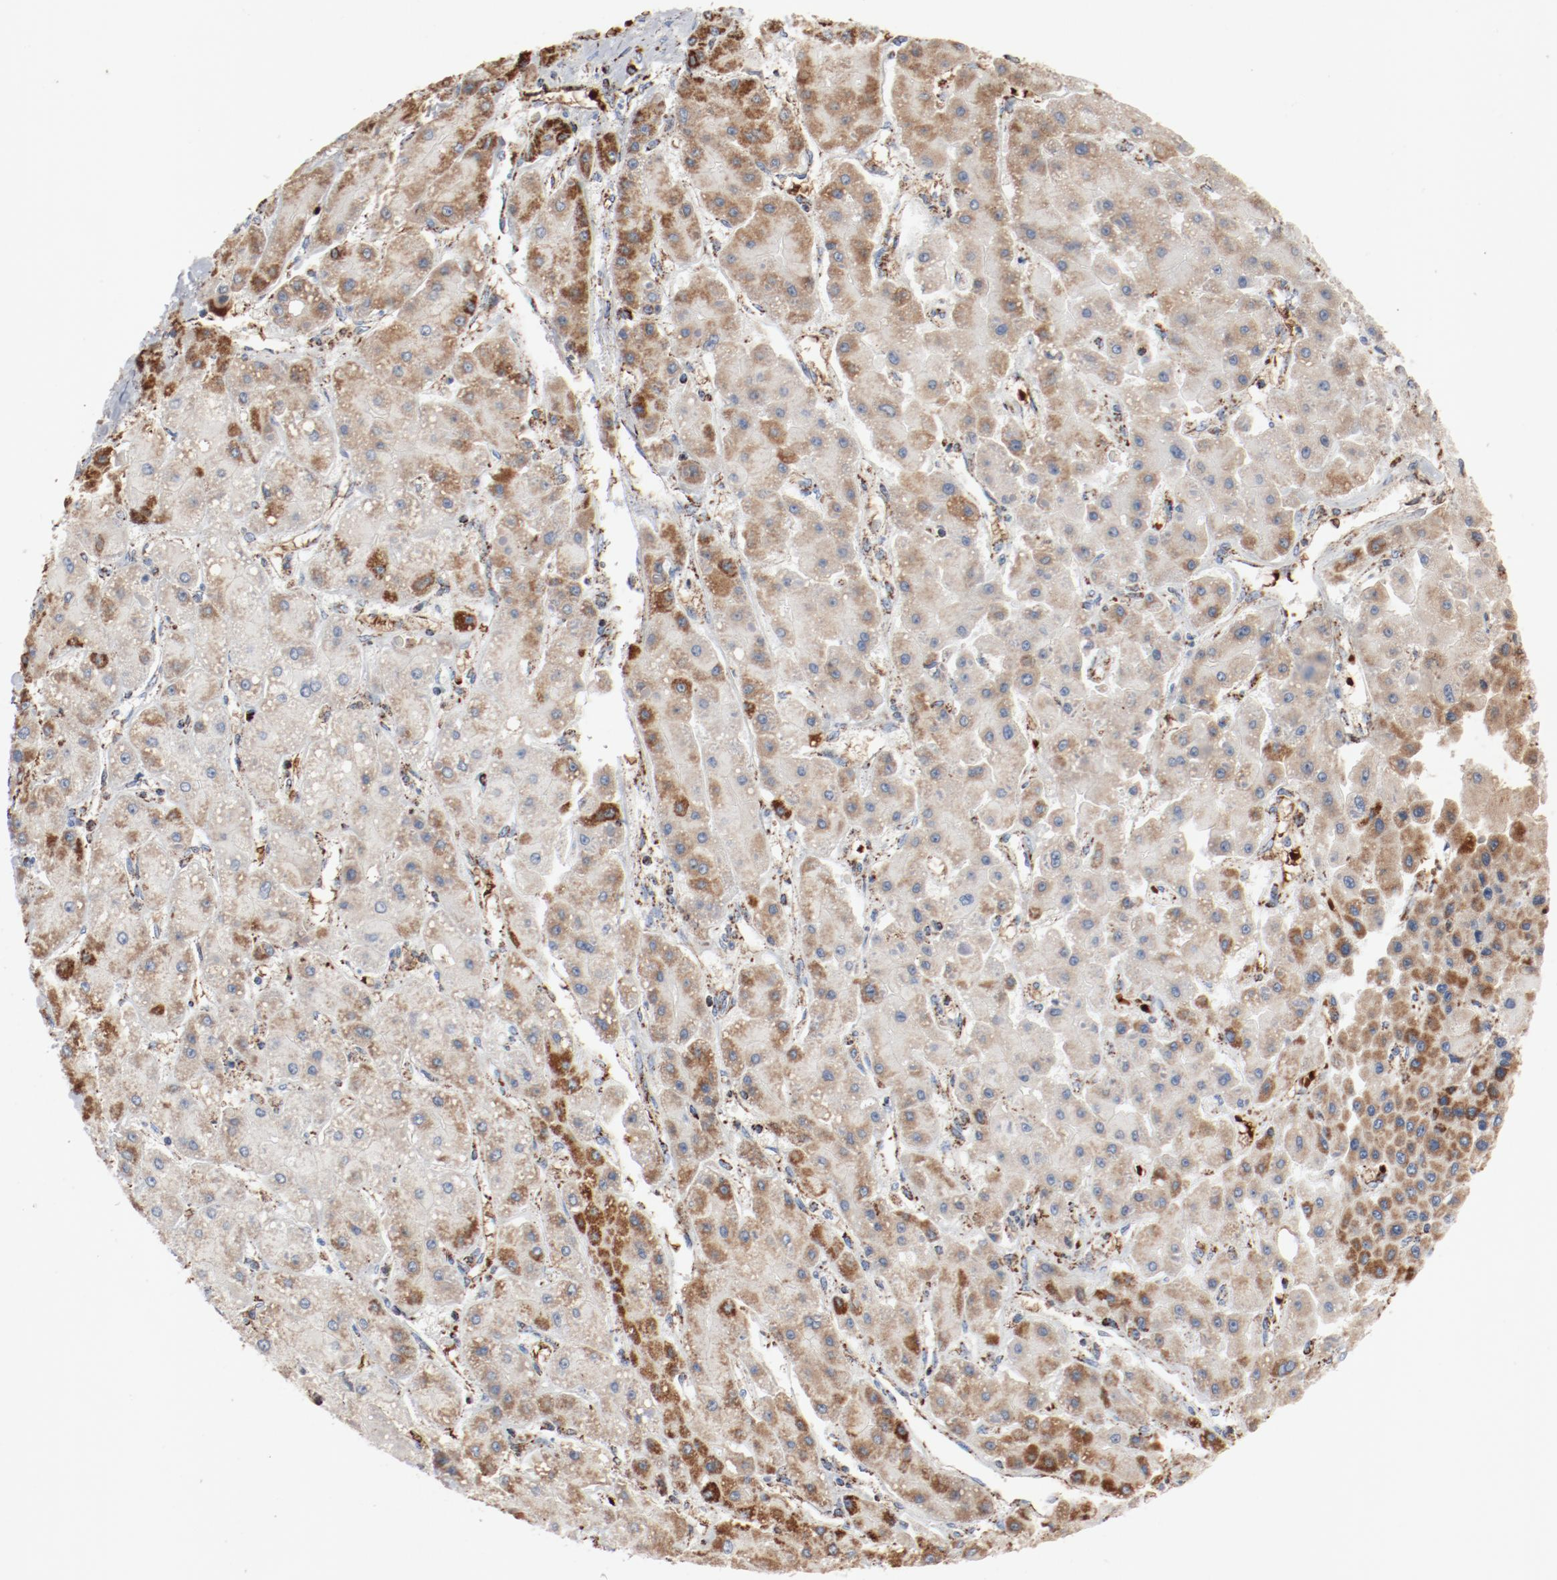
{"staining": {"intensity": "moderate", "quantity": ">75%", "location": "cytoplasmic/membranous"}, "tissue": "liver cancer", "cell_type": "Tumor cells", "image_type": "cancer", "snomed": [{"axis": "morphology", "description": "Carcinoma, Hepatocellular, NOS"}, {"axis": "topography", "description": "Liver"}], "caption": "IHC image of neoplastic tissue: human liver cancer (hepatocellular carcinoma) stained using immunohistochemistry (IHC) shows medium levels of moderate protein expression localized specifically in the cytoplasmic/membranous of tumor cells, appearing as a cytoplasmic/membranous brown color.", "gene": "NDUFB8", "patient": {"sex": "female", "age": 52}}